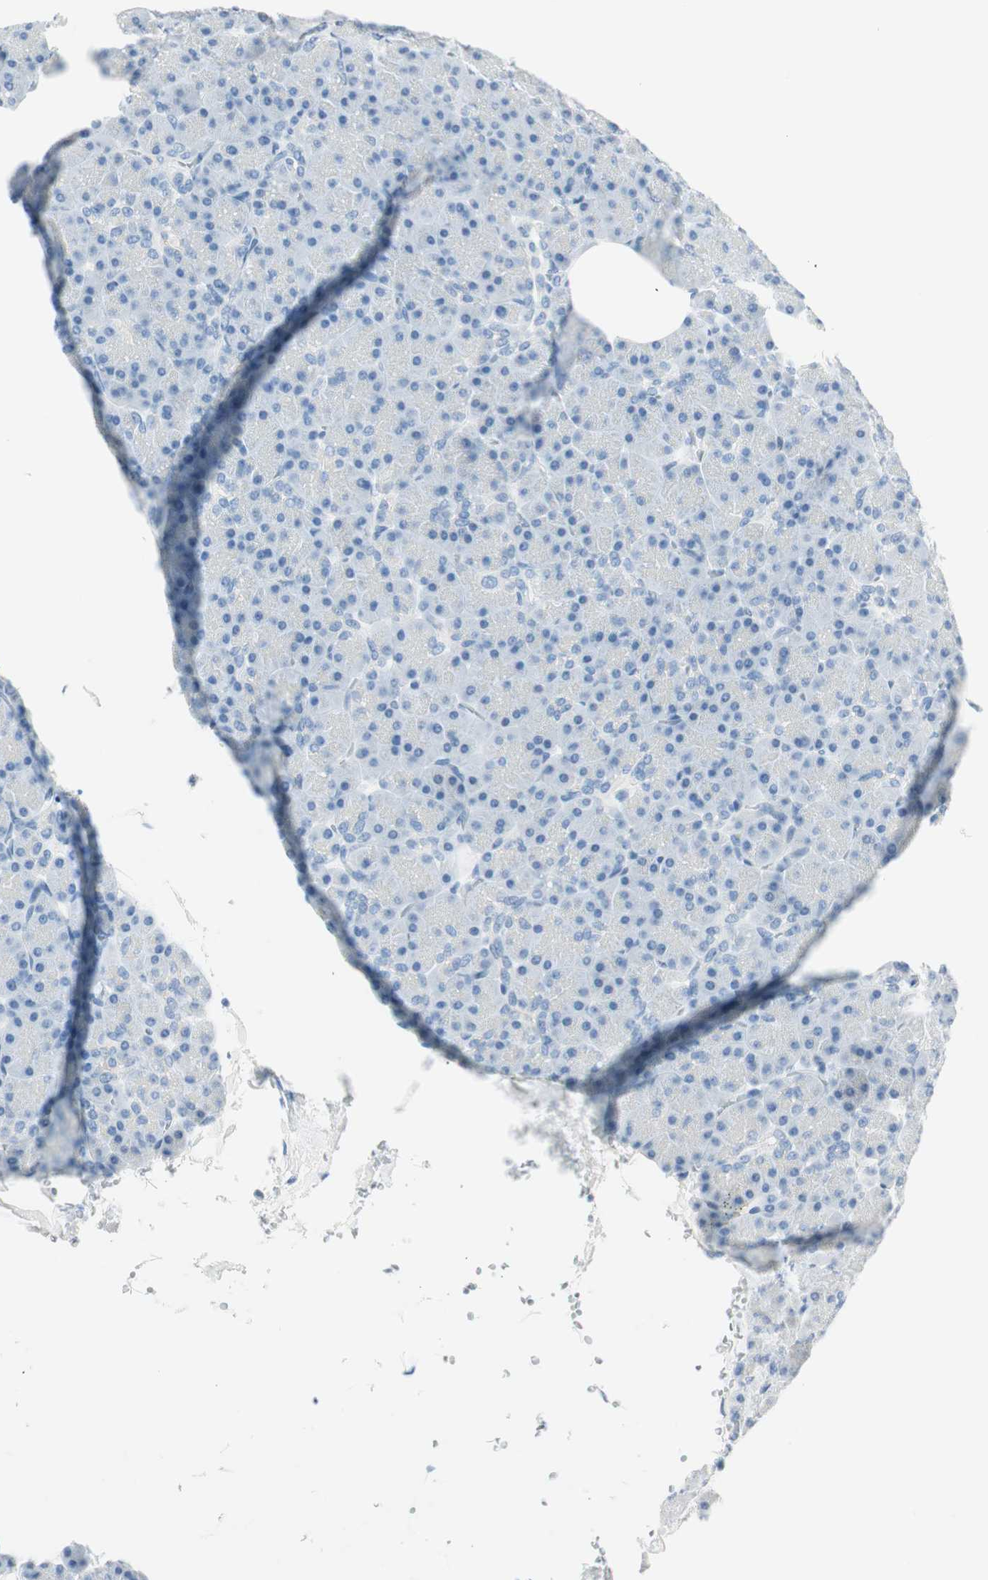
{"staining": {"intensity": "negative", "quantity": "none", "location": "none"}, "tissue": "pancreas", "cell_type": "Exocrine glandular cells", "image_type": "normal", "snomed": [{"axis": "morphology", "description": "Normal tissue, NOS"}, {"axis": "topography", "description": "Pancreas"}], "caption": "Immunohistochemical staining of benign pancreas exhibits no significant expression in exocrine glandular cells. (DAB immunohistochemistry, high magnification).", "gene": "MLLT10", "patient": {"sex": "female", "age": 43}}